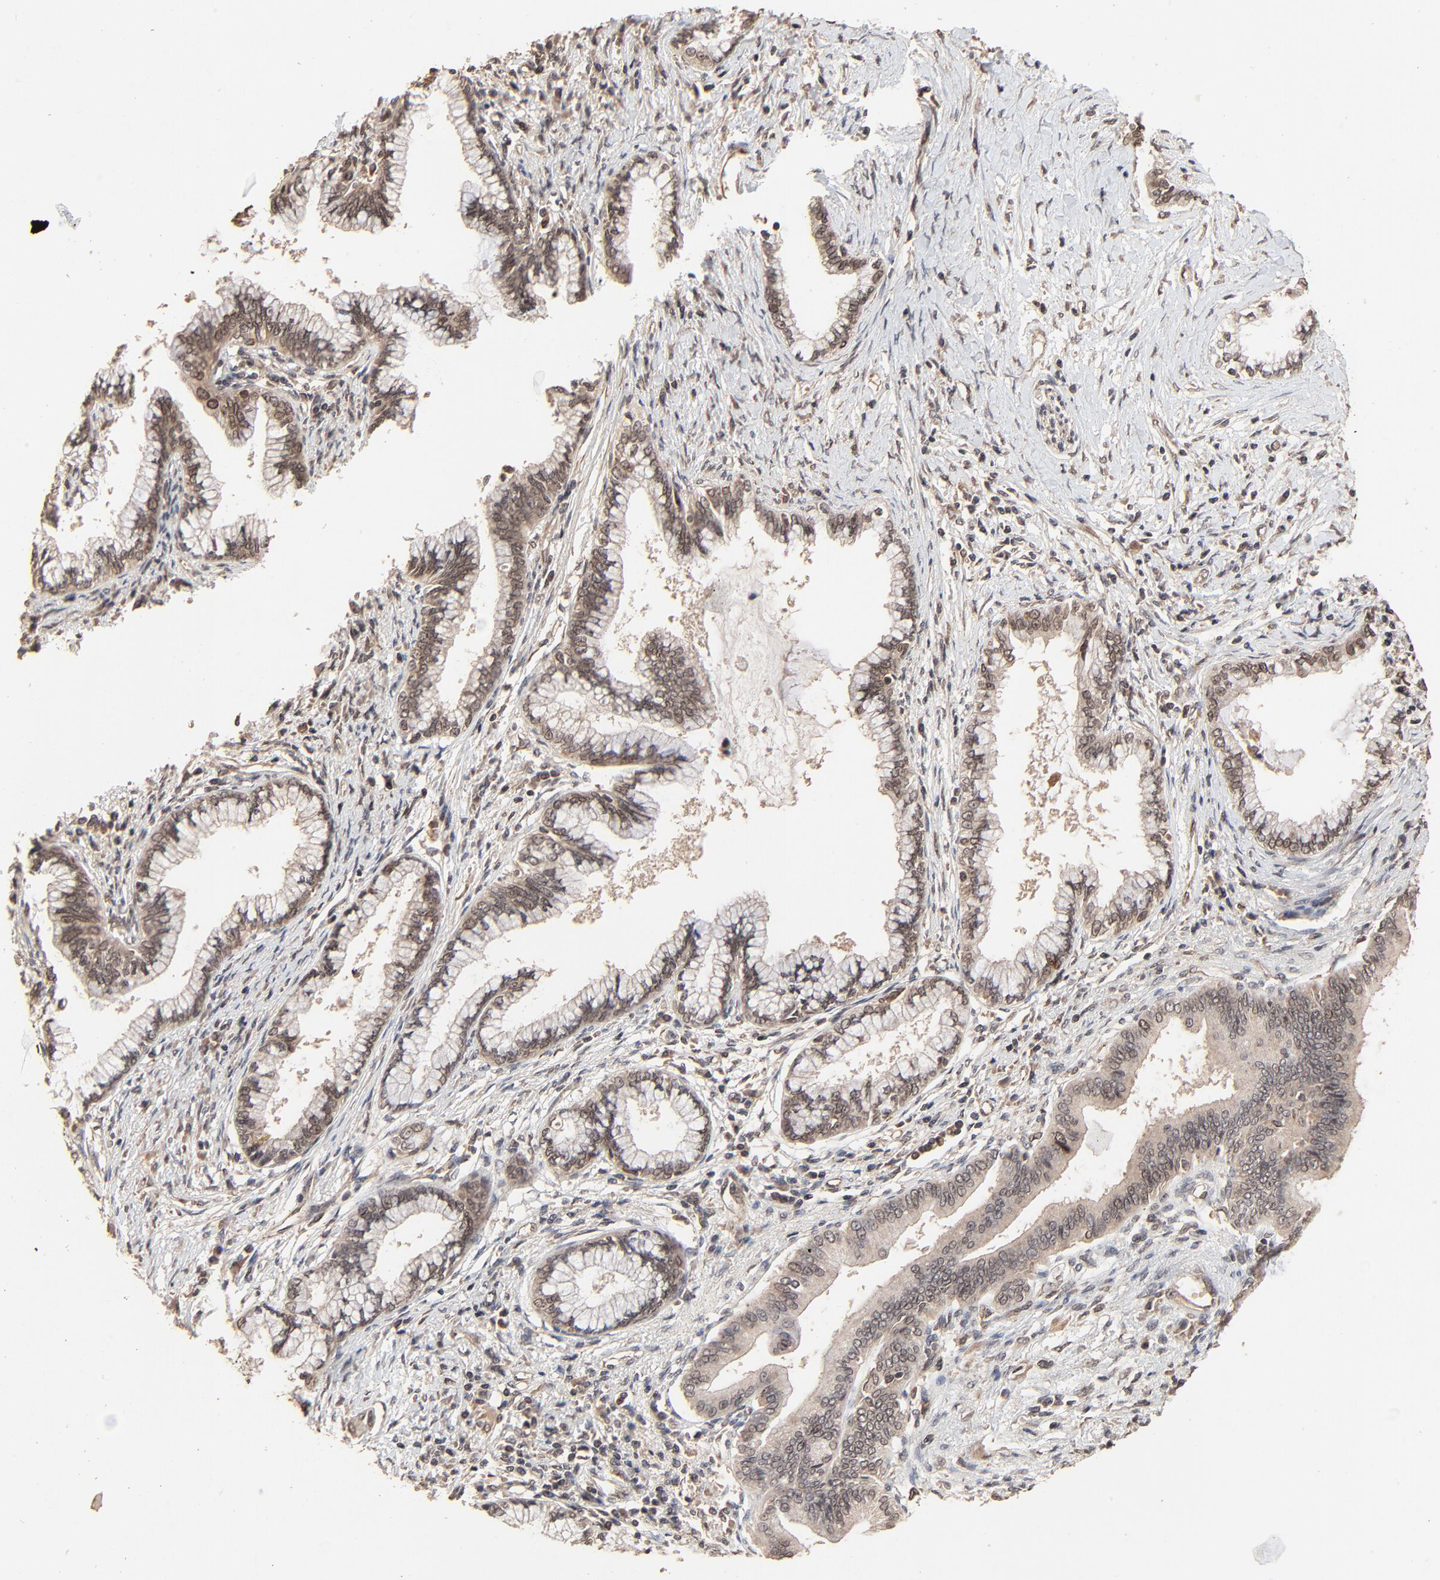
{"staining": {"intensity": "weak", "quantity": ">75%", "location": "nuclear"}, "tissue": "pancreatic cancer", "cell_type": "Tumor cells", "image_type": "cancer", "snomed": [{"axis": "morphology", "description": "Adenocarcinoma, NOS"}, {"axis": "topography", "description": "Pancreas"}], "caption": "Pancreatic cancer stained with immunohistochemistry shows weak nuclear staining in approximately >75% of tumor cells.", "gene": "FAM227A", "patient": {"sex": "female", "age": 64}}